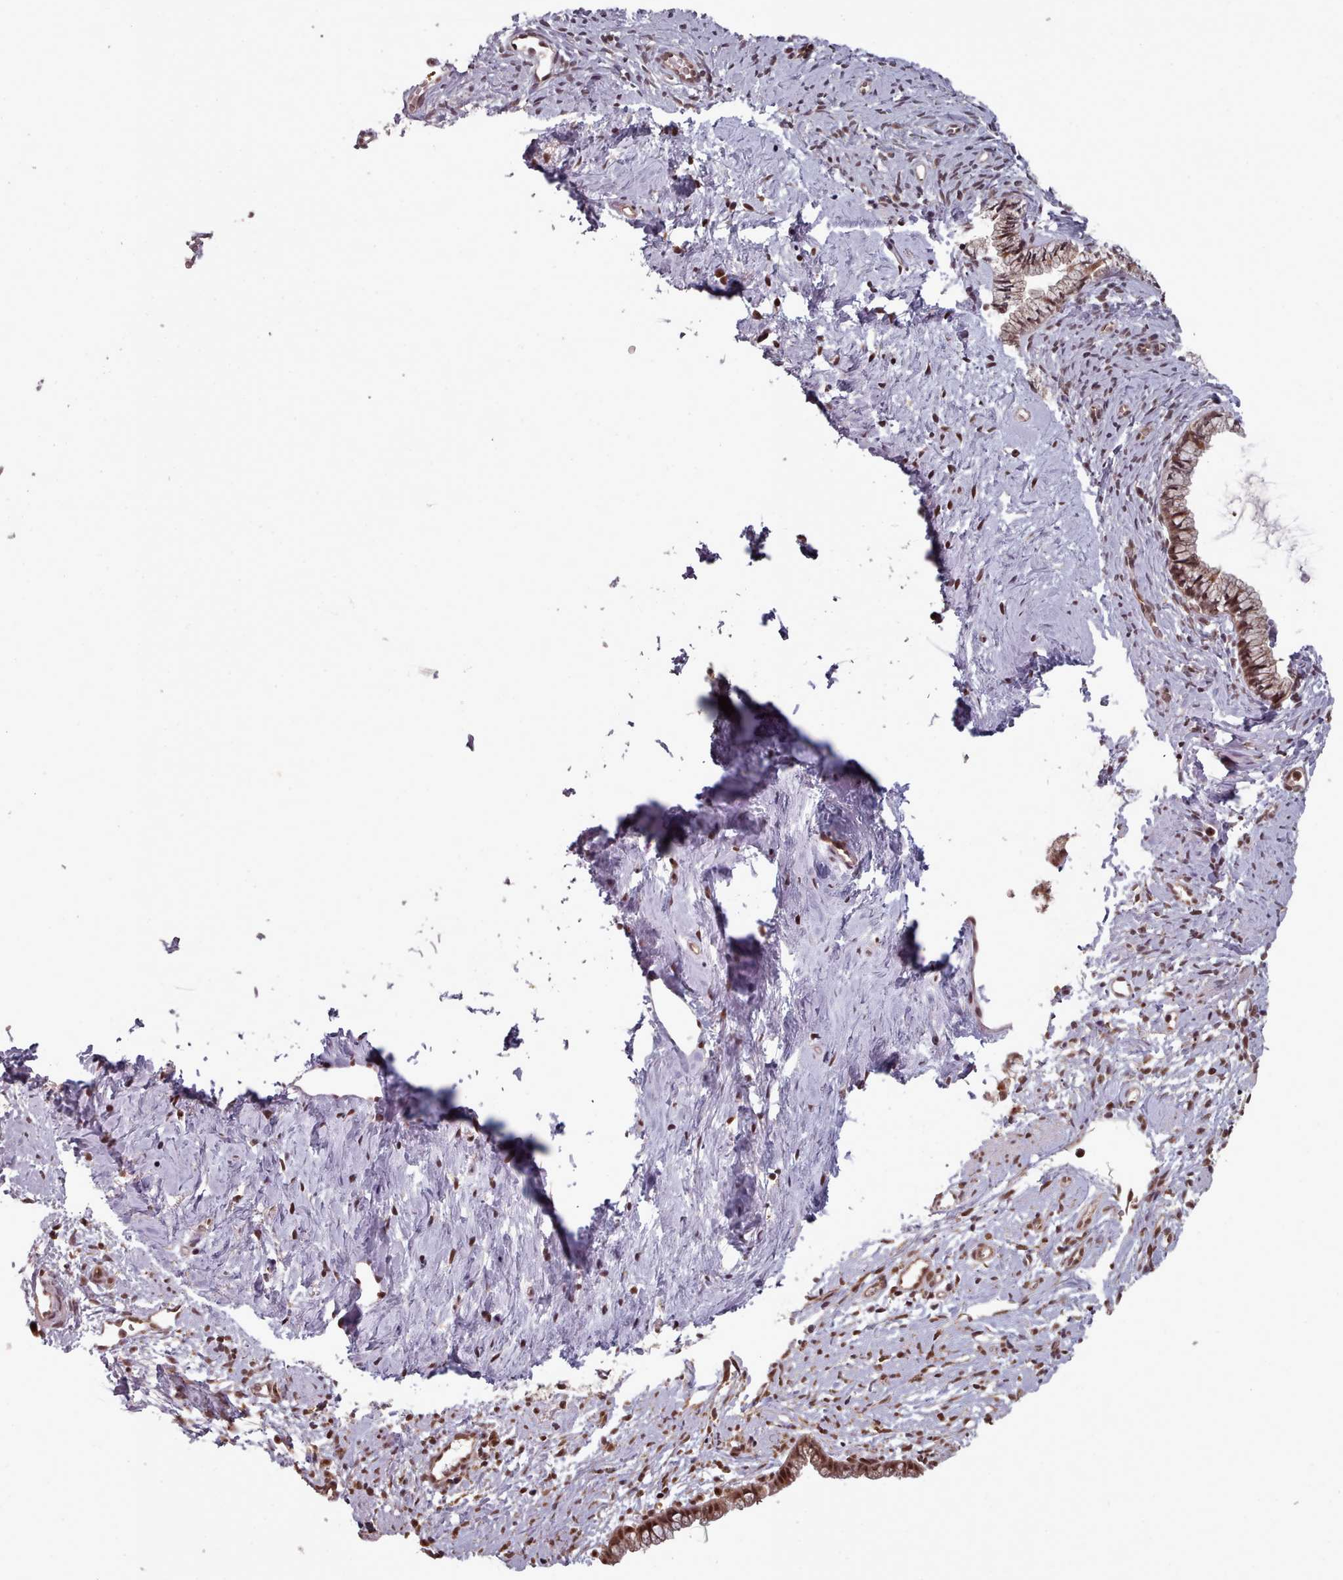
{"staining": {"intensity": "moderate", "quantity": ">75%", "location": "cytoplasmic/membranous,nuclear"}, "tissue": "cervix", "cell_type": "Glandular cells", "image_type": "normal", "snomed": [{"axis": "morphology", "description": "Normal tissue, NOS"}, {"axis": "topography", "description": "Cervix"}], "caption": "A medium amount of moderate cytoplasmic/membranous,nuclear staining is seen in about >75% of glandular cells in unremarkable cervix.", "gene": "DHX8", "patient": {"sex": "female", "age": 57}}